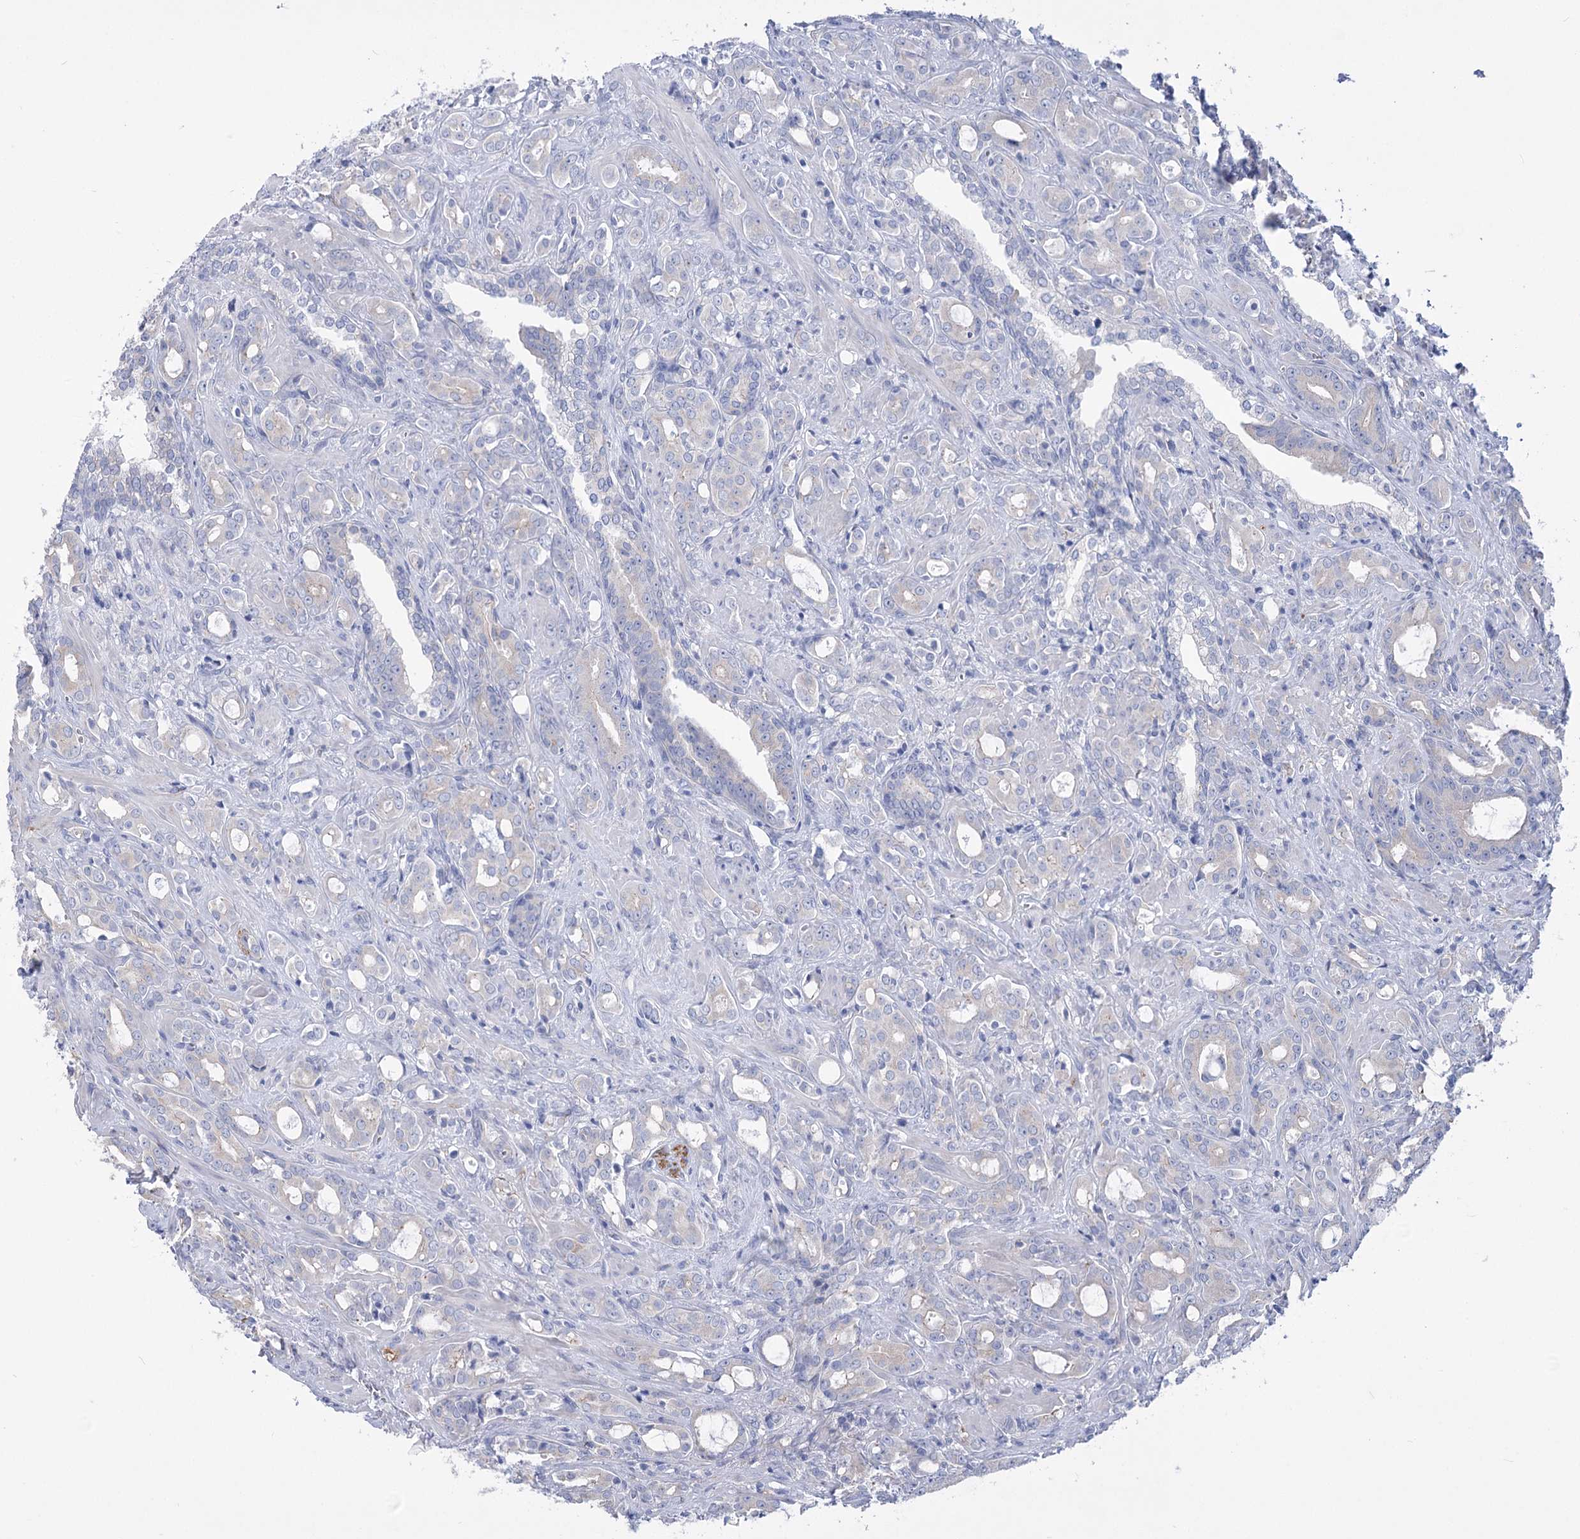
{"staining": {"intensity": "negative", "quantity": "none", "location": "none"}, "tissue": "prostate cancer", "cell_type": "Tumor cells", "image_type": "cancer", "snomed": [{"axis": "morphology", "description": "Adenocarcinoma, High grade"}, {"axis": "topography", "description": "Prostate"}], "caption": "Micrograph shows no protein expression in tumor cells of prostate high-grade adenocarcinoma tissue.", "gene": "LRRC34", "patient": {"sex": "male", "age": 72}}